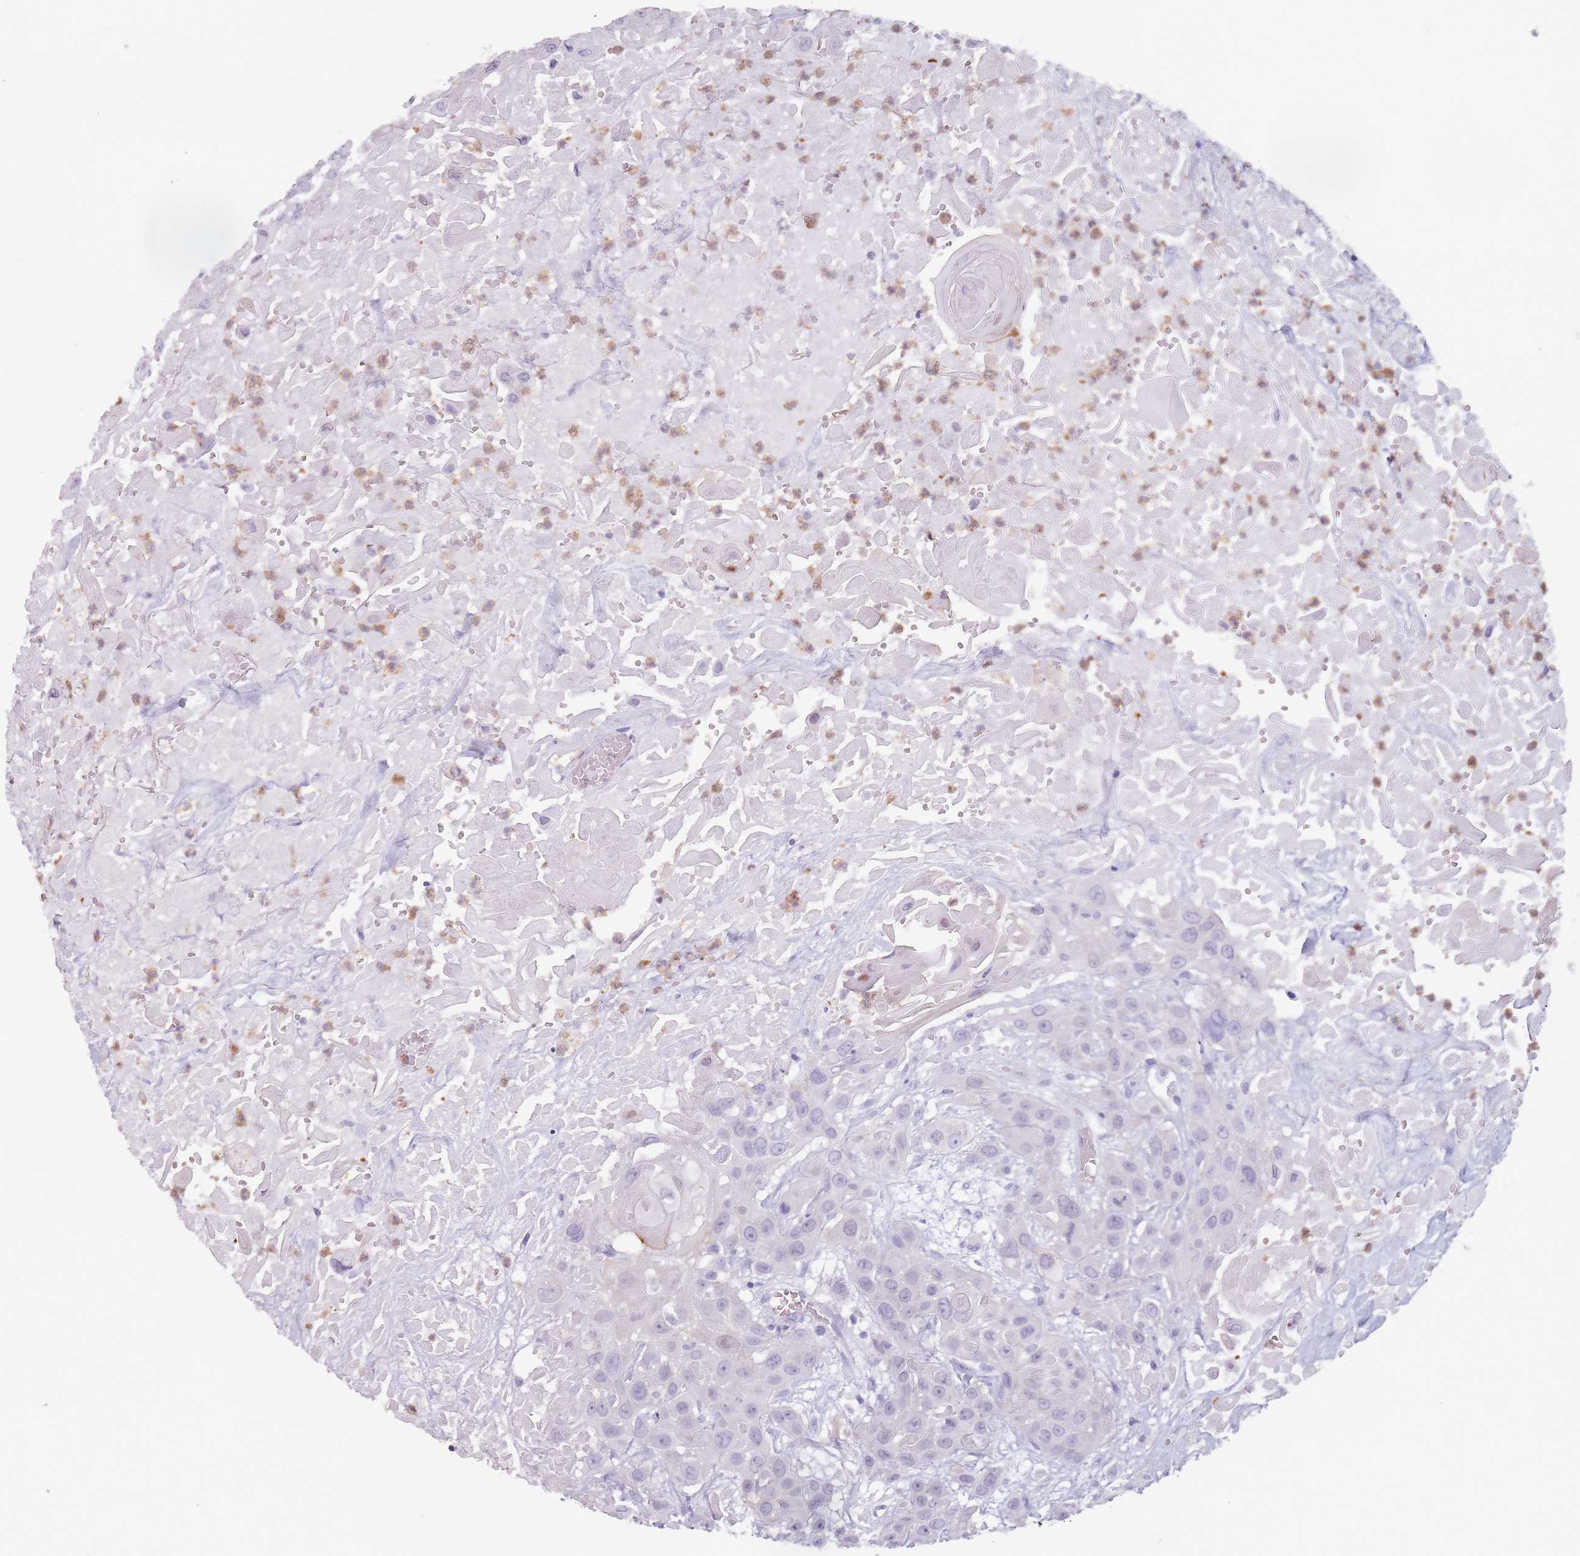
{"staining": {"intensity": "negative", "quantity": "none", "location": "none"}, "tissue": "head and neck cancer", "cell_type": "Tumor cells", "image_type": "cancer", "snomed": [{"axis": "morphology", "description": "Squamous cell carcinoma, NOS"}, {"axis": "topography", "description": "Head-Neck"}], "caption": "Immunohistochemical staining of human head and neck squamous cell carcinoma demonstrates no significant positivity in tumor cells.", "gene": "ZNF584", "patient": {"sex": "male", "age": 81}}